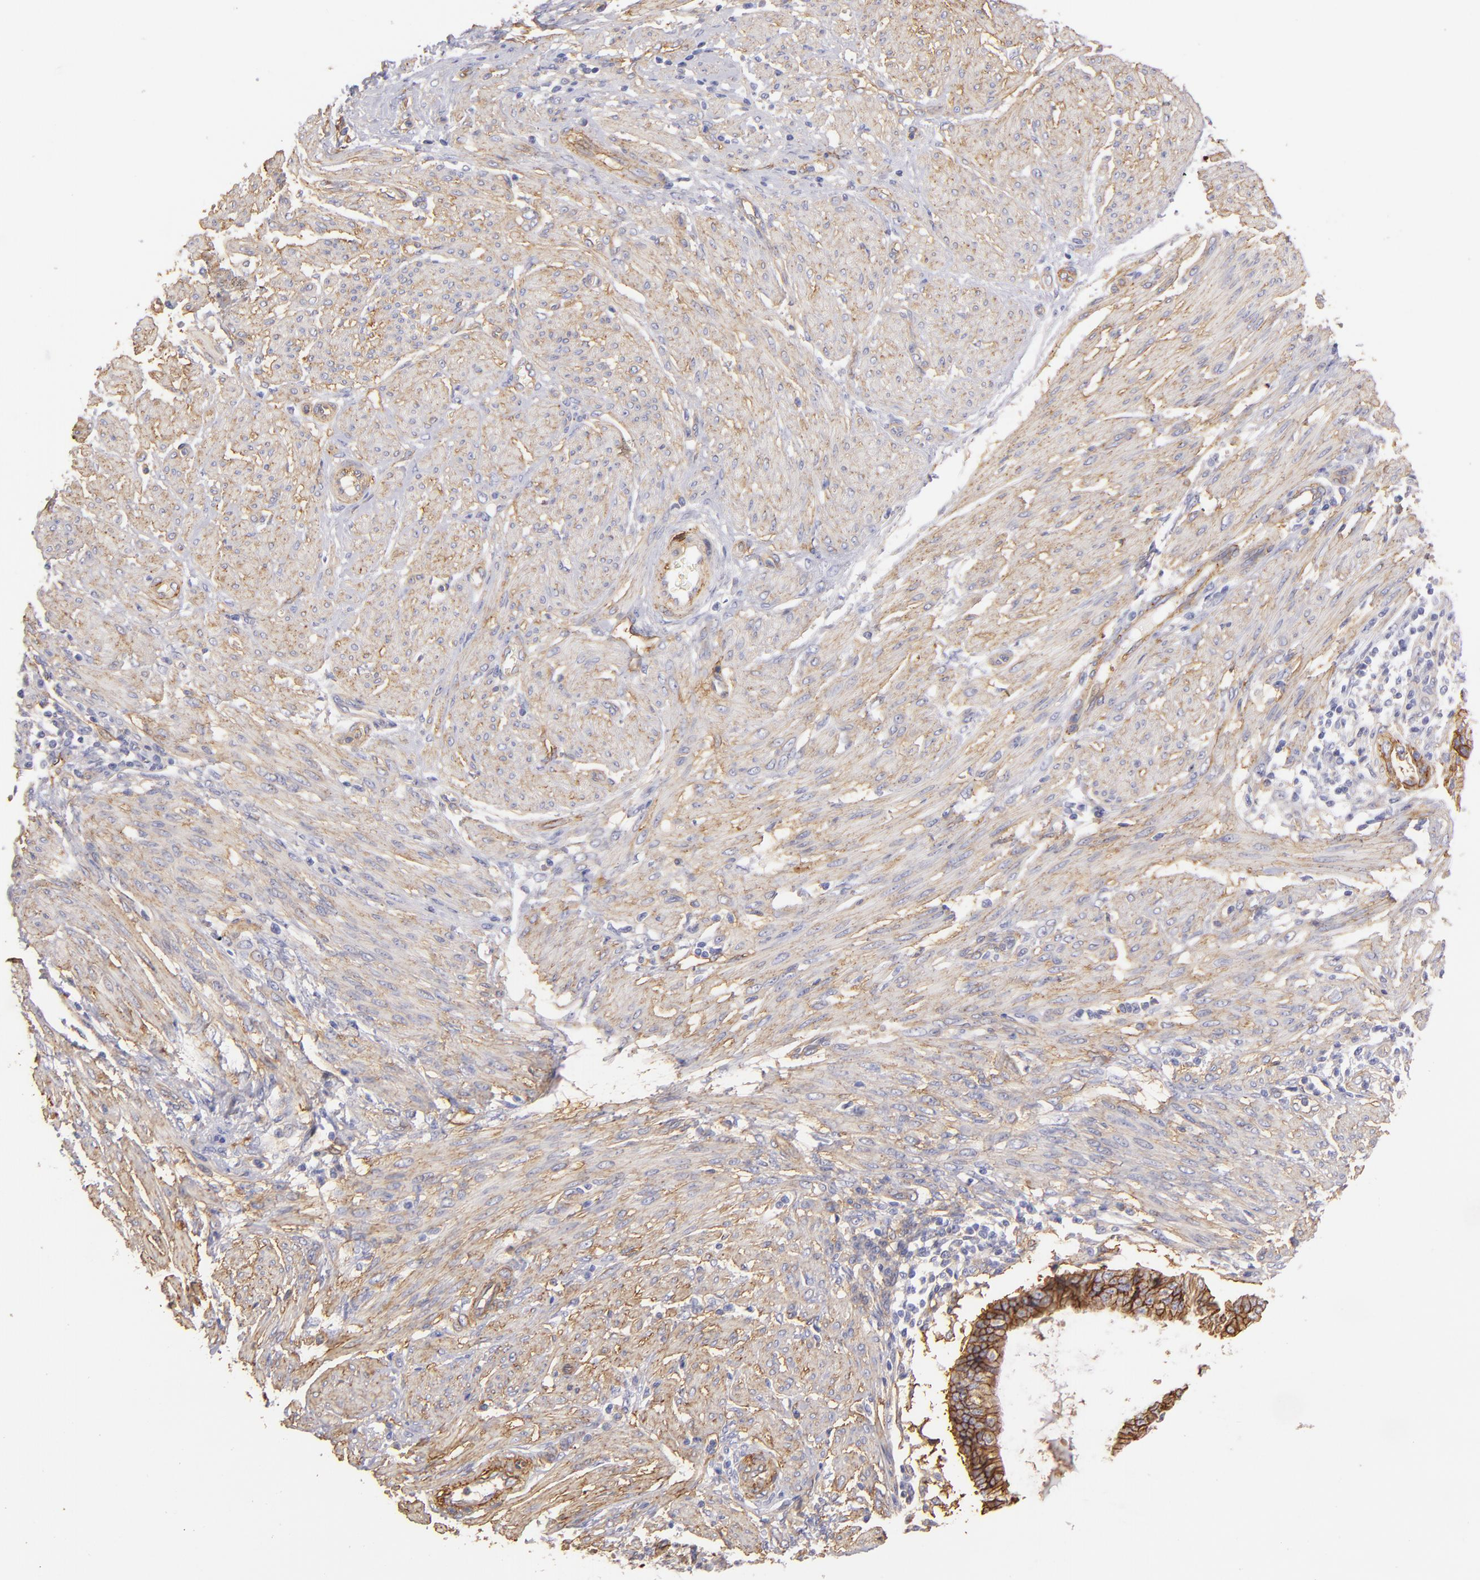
{"staining": {"intensity": "moderate", "quantity": ">75%", "location": "cytoplasmic/membranous"}, "tissue": "endometrial cancer", "cell_type": "Tumor cells", "image_type": "cancer", "snomed": [{"axis": "morphology", "description": "Adenocarcinoma, NOS"}, {"axis": "topography", "description": "Endometrium"}], "caption": "Immunohistochemistry staining of endometrial cancer (adenocarcinoma), which demonstrates medium levels of moderate cytoplasmic/membranous staining in approximately >75% of tumor cells indicating moderate cytoplasmic/membranous protein staining. The staining was performed using DAB (brown) for protein detection and nuclei were counterstained in hematoxylin (blue).", "gene": "CD151", "patient": {"sex": "female", "age": 63}}